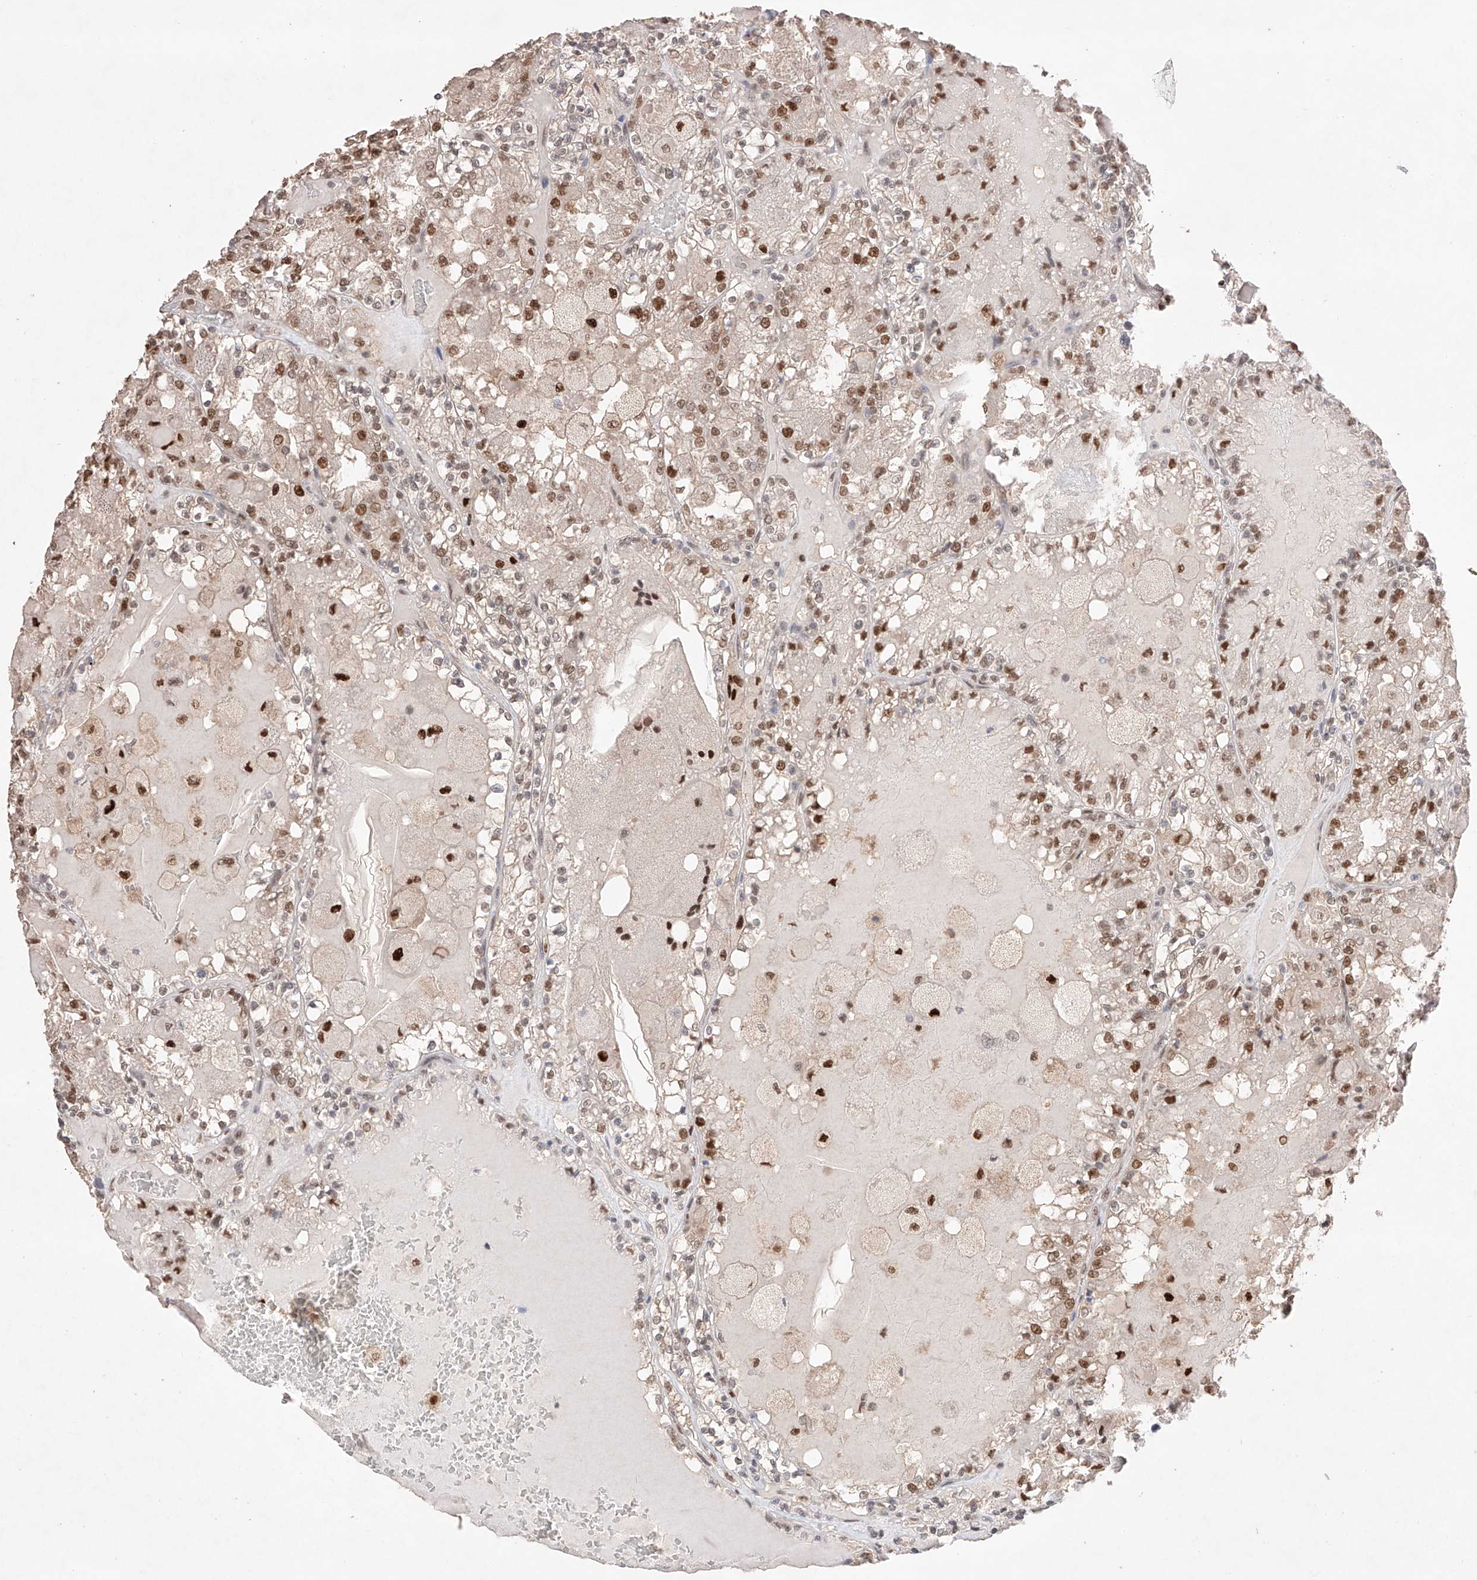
{"staining": {"intensity": "moderate", "quantity": ">75%", "location": "nuclear"}, "tissue": "renal cancer", "cell_type": "Tumor cells", "image_type": "cancer", "snomed": [{"axis": "morphology", "description": "Adenocarcinoma, NOS"}, {"axis": "topography", "description": "Kidney"}], "caption": "A brown stain shows moderate nuclear positivity of a protein in human adenocarcinoma (renal) tumor cells. Immunohistochemistry stains the protein in brown and the nuclei are stained blue.", "gene": "APIP", "patient": {"sex": "female", "age": 56}}